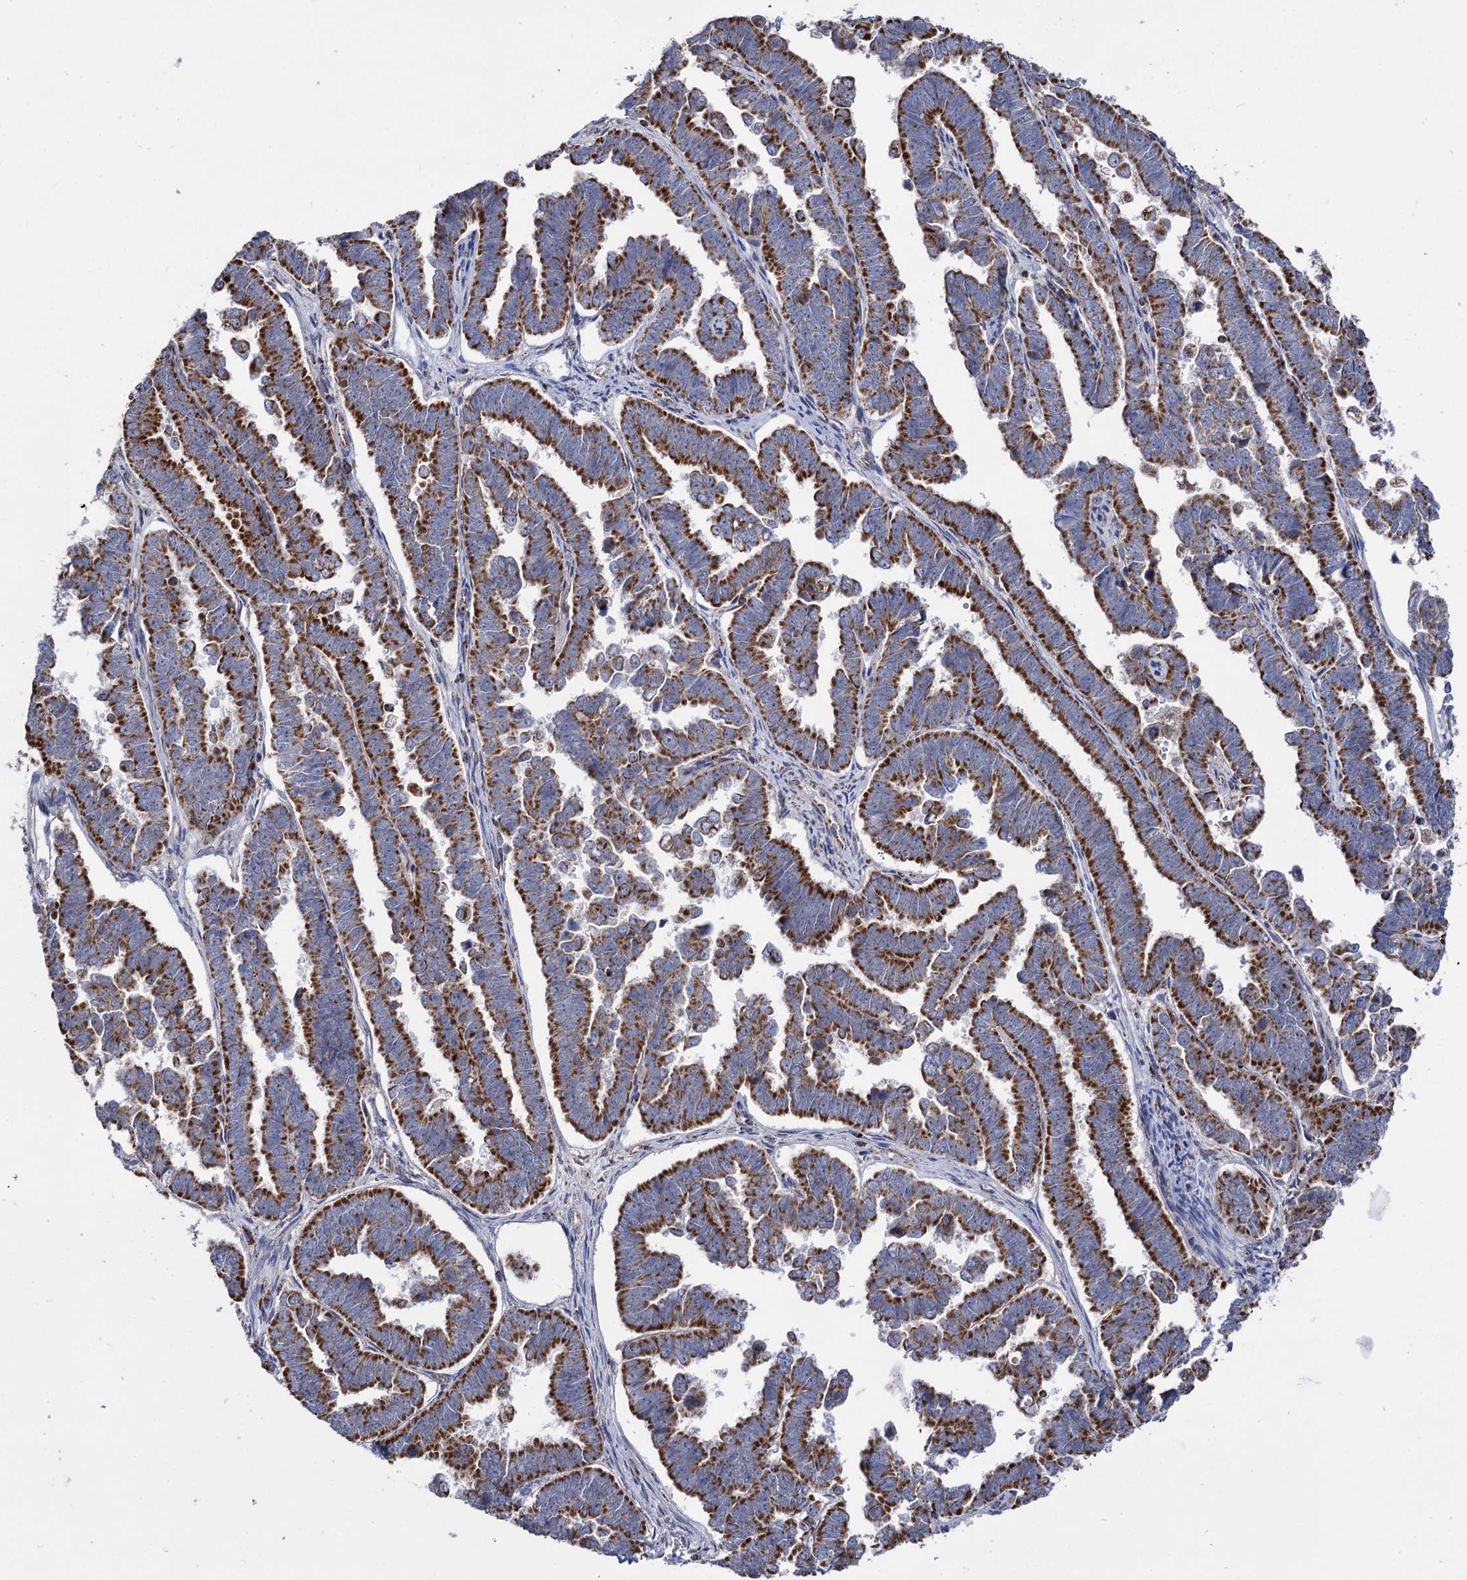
{"staining": {"intensity": "strong", "quantity": ">75%", "location": "cytoplasmic/membranous"}, "tissue": "endometrial cancer", "cell_type": "Tumor cells", "image_type": "cancer", "snomed": [{"axis": "morphology", "description": "Adenocarcinoma, NOS"}, {"axis": "topography", "description": "Endometrium"}], "caption": "IHC (DAB) staining of endometrial cancer demonstrates strong cytoplasmic/membranous protein staining in approximately >75% of tumor cells.", "gene": "ABHD10", "patient": {"sex": "female", "age": 75}}